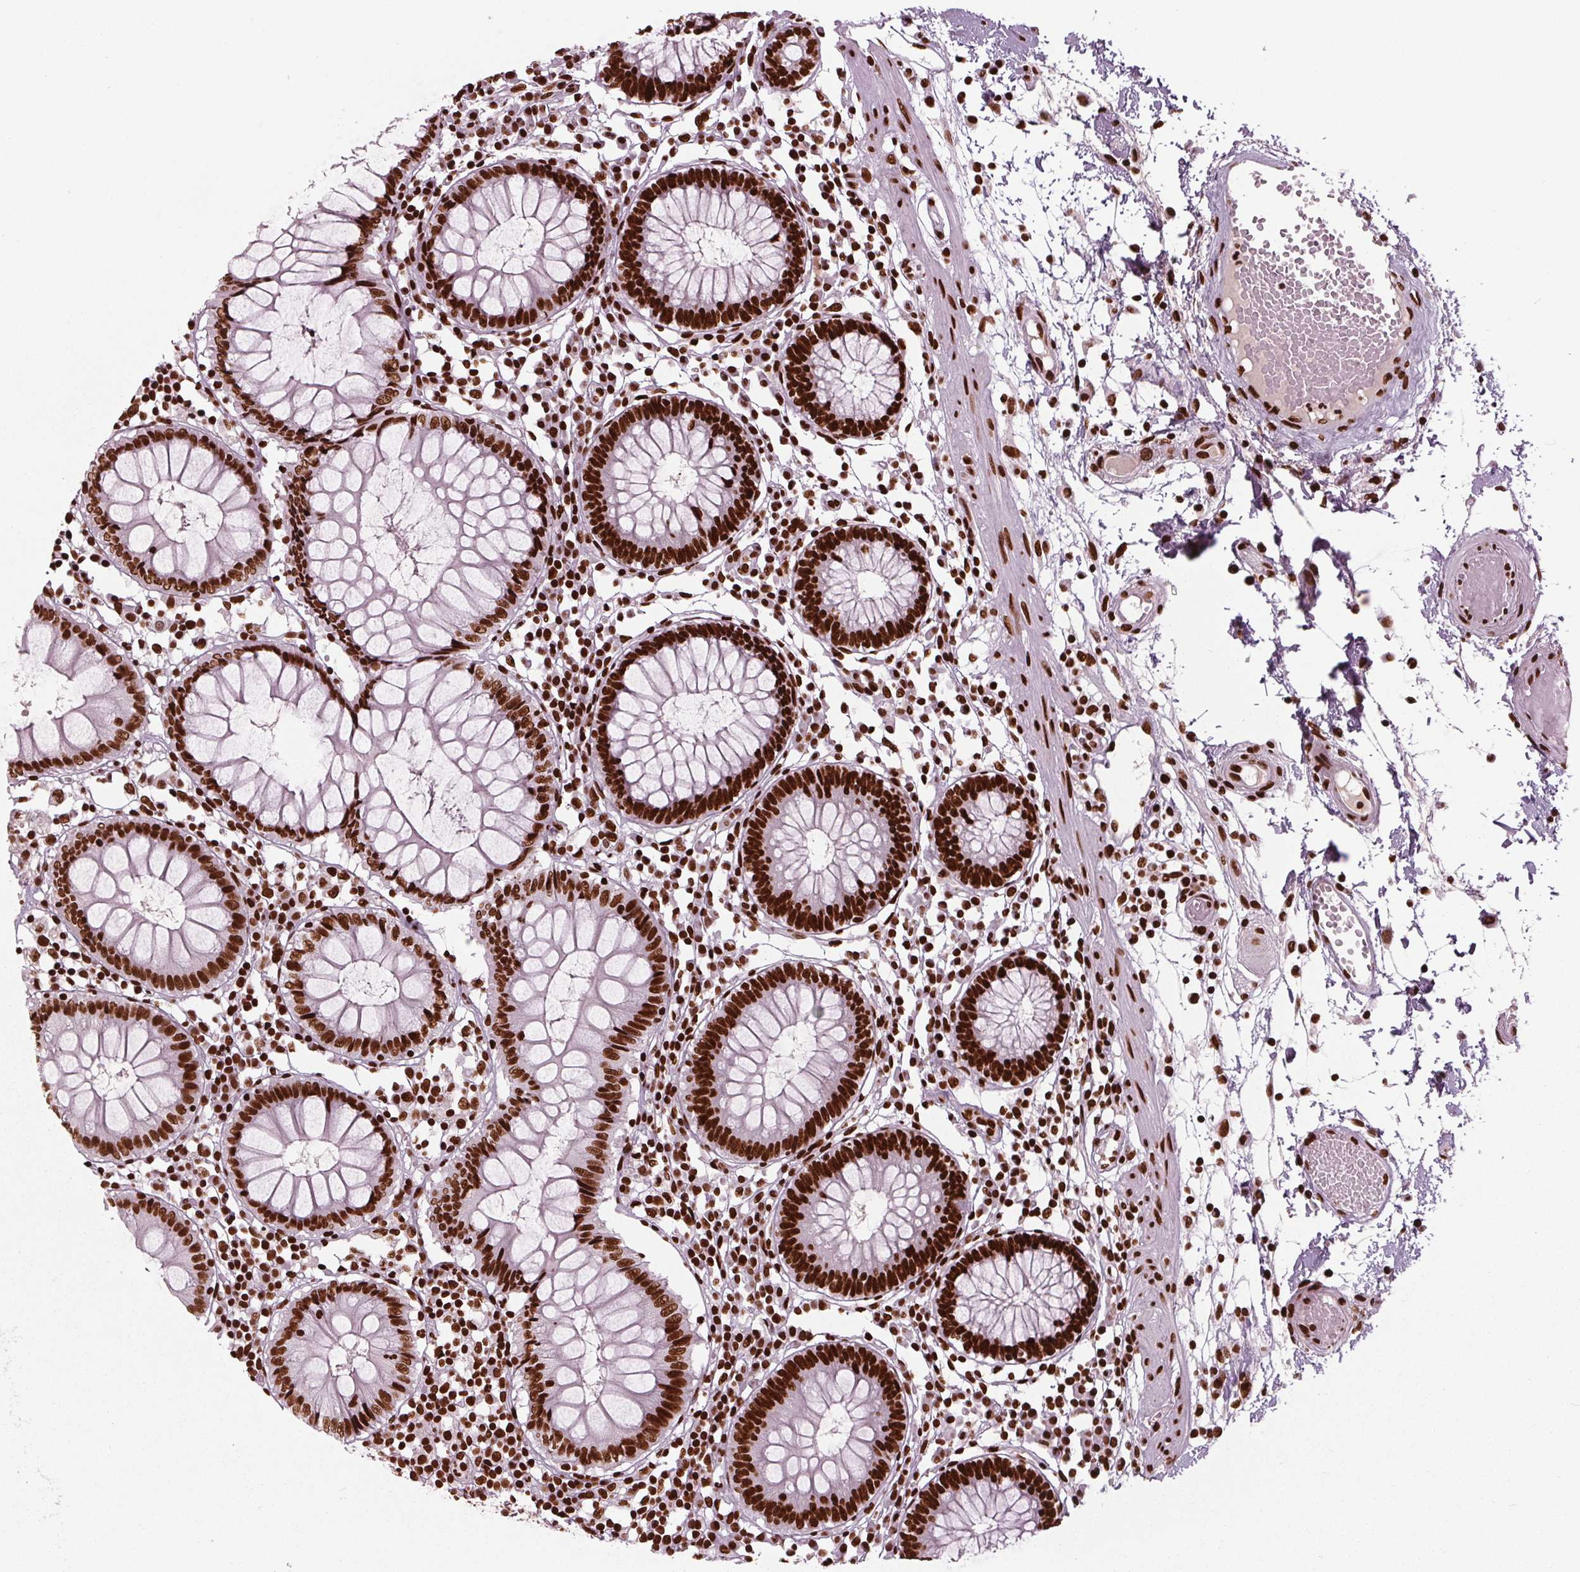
{"staining": {"intensity": "strong", "quantity": ">75%", "location": "nuclear"}, "tissue": "colon", "cell_type": "Endothelial cells", "image_type": "normal", "snomed": [{"axis": "morphology", "description": "Normal tissue, NOS"}, {"axis": "morphology", "description": "Adenocarcinoma, NOS"}, {"axis": "topography", "description": "Colon"}], "caption": "Protein staining of normal colon reveals strong nuclear expression in approximately >75% of endothelial cells. (DAB IHC with brightfield microscopy, high magnification).", "gene": "BRD4", "patient": {"sex": "male", "age": 83}}